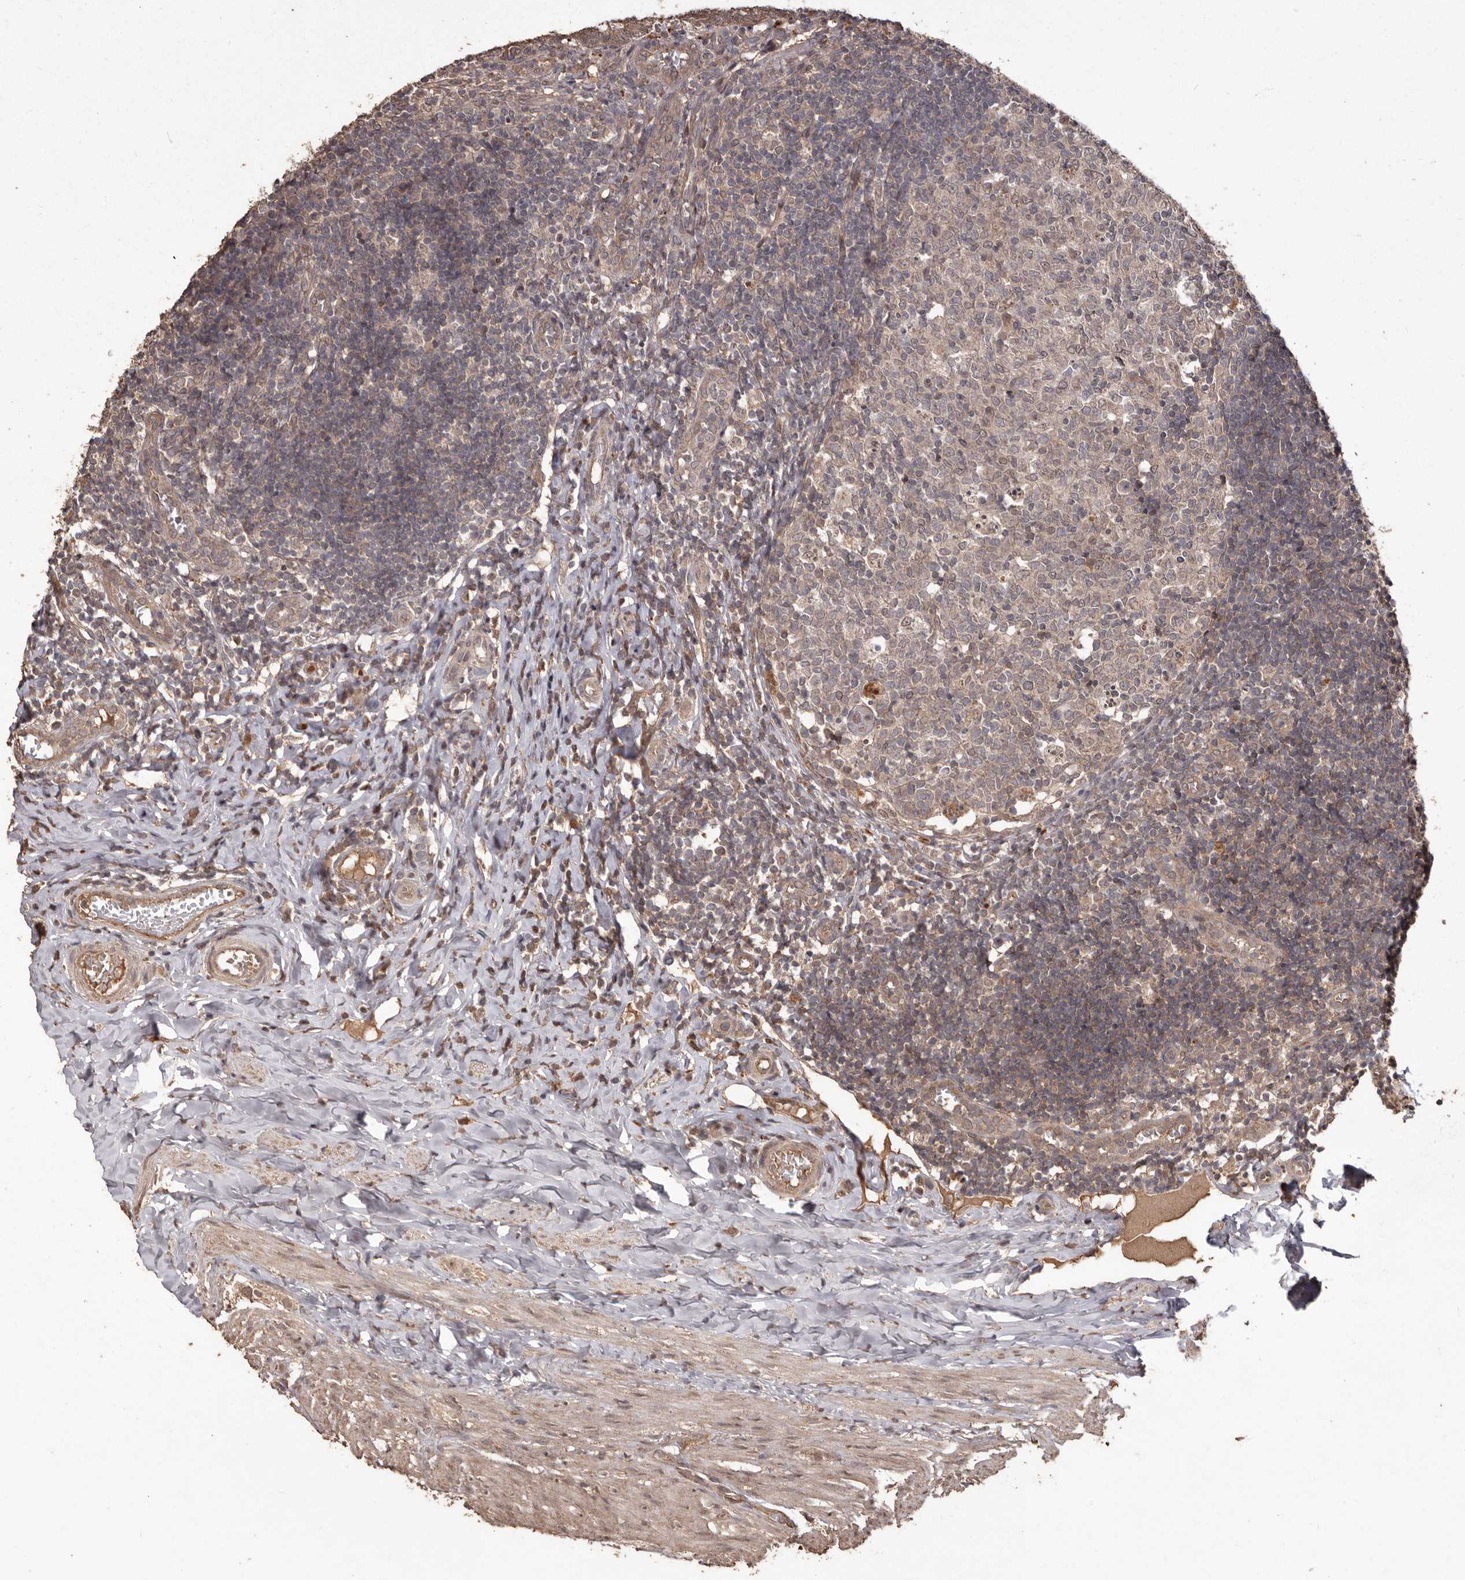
{"staining": {"intensity": "moderate", "quantity": ">75%", "location": "cytoplasmic/membranous,nuclear"}, "tissue": "appendix", "cell_type": "Glandular cells", "image_type": "normal", "snomed": [{"axis": "morphology", "description": "Normal tissue, NOS"}, {"axis": "topography", "description": "Appendix"}], "caption": "Immunohistochemistry (IHC) (DAB) staining of normal human appendix demonstrates moderate cytoplasmic/membranous,nuclear protein expression in approximately >75% of glandular cells.", "gene": "NUP43", "patient": {"sex": "male", "age": 8}}